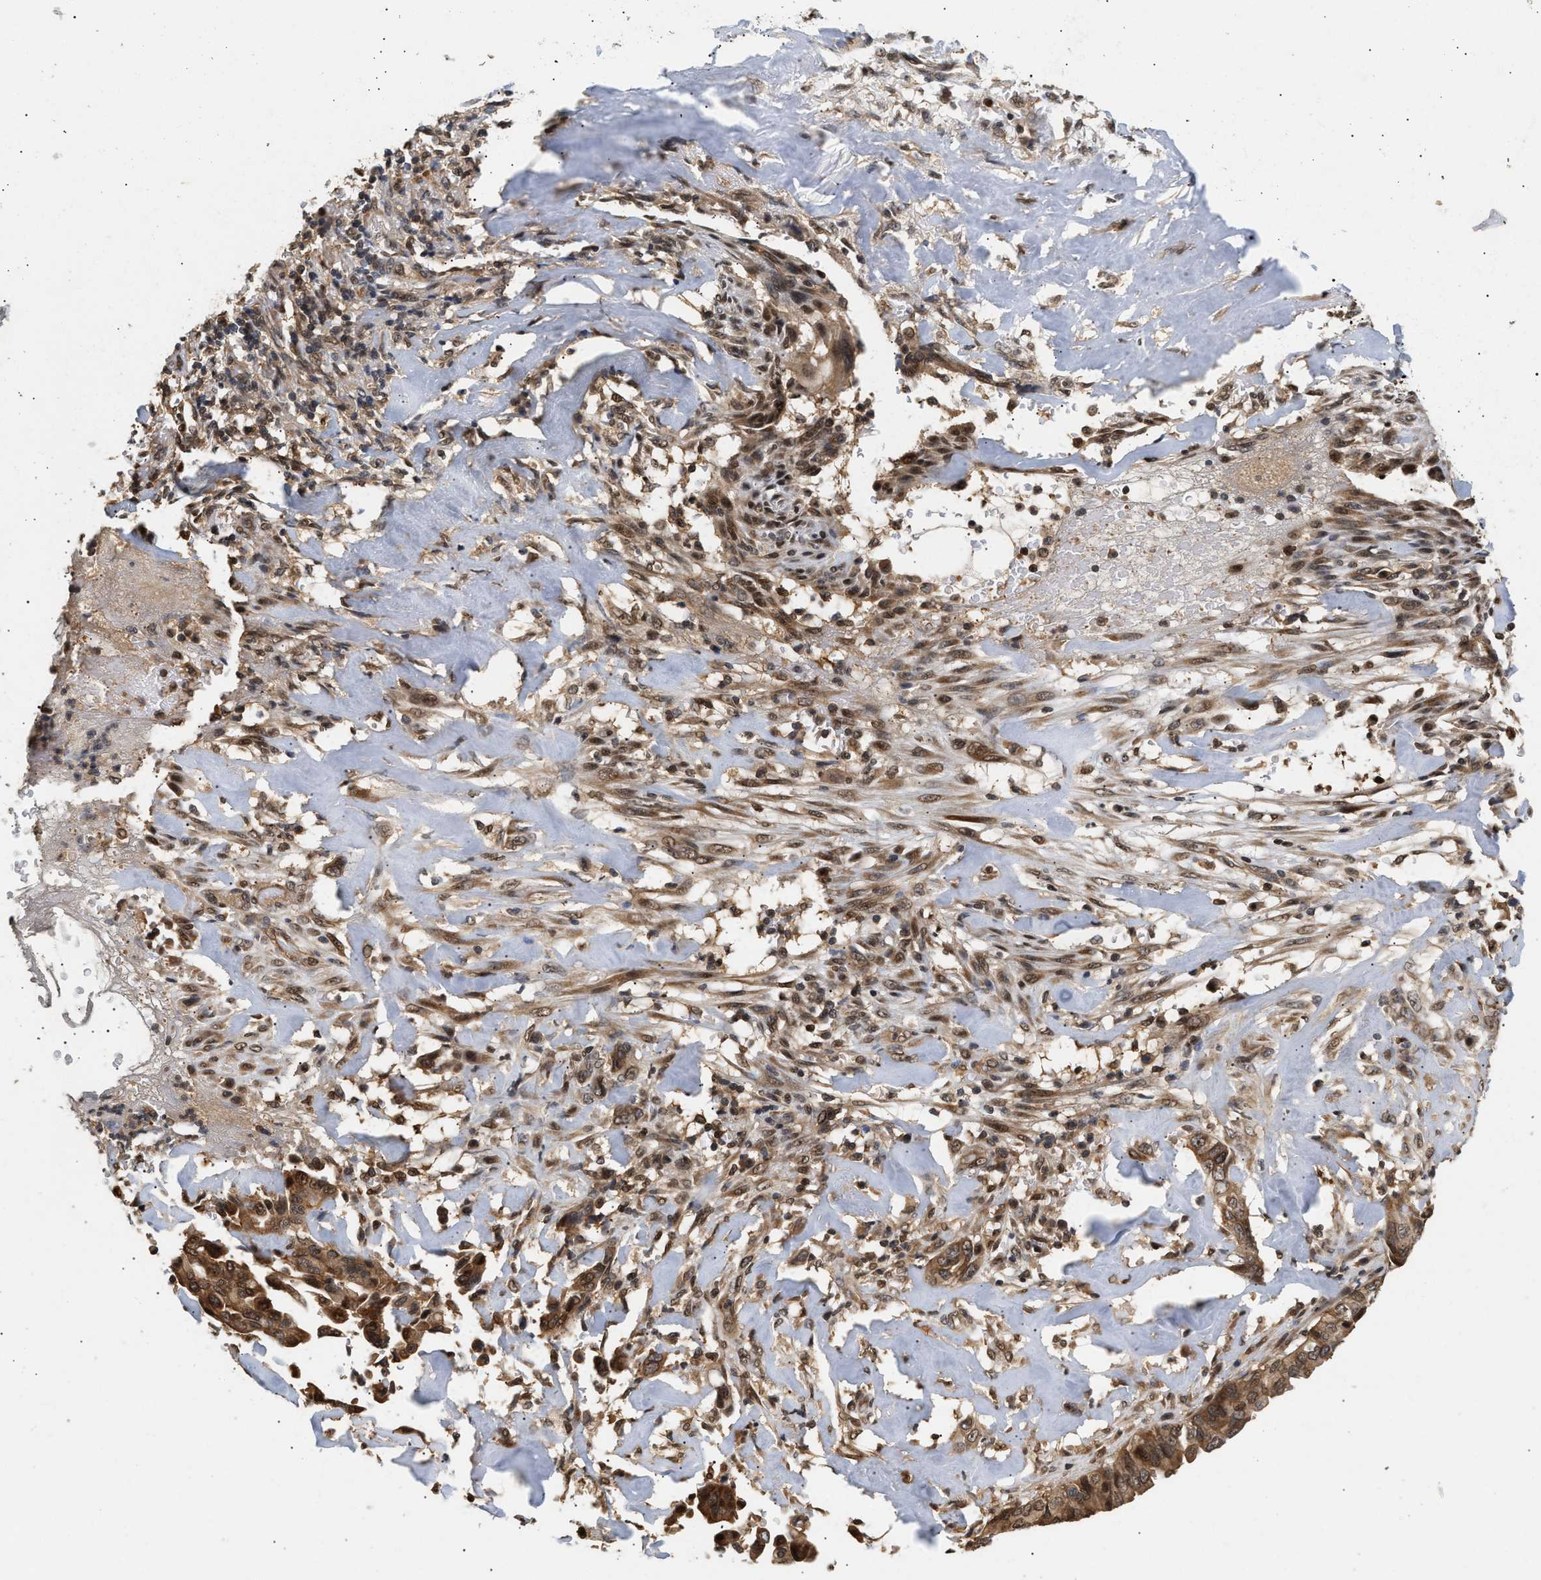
{"staining": {"intensity": "moderate", "quantity": ">75%", "location": "cytoplasmic/membranous,nuclear"}, "tissue": "liver cancer", "cell_type": "Tumor cells", "image_type": "cancer", "snomed": [{"axis": "morphology", "description": "Cholangiocarcinoma"}, {"axis": "topography", "description": "Liver"}], "caption": "Liver cholangiocarcinoma stained for a protein (brown) exhibits moderate cytoplasmic/membranous and nuclear positive positivity in approximately >75% of tumor cells.", "gene": "ABHD5", "patient": {"sex": "female", "age": 67}}